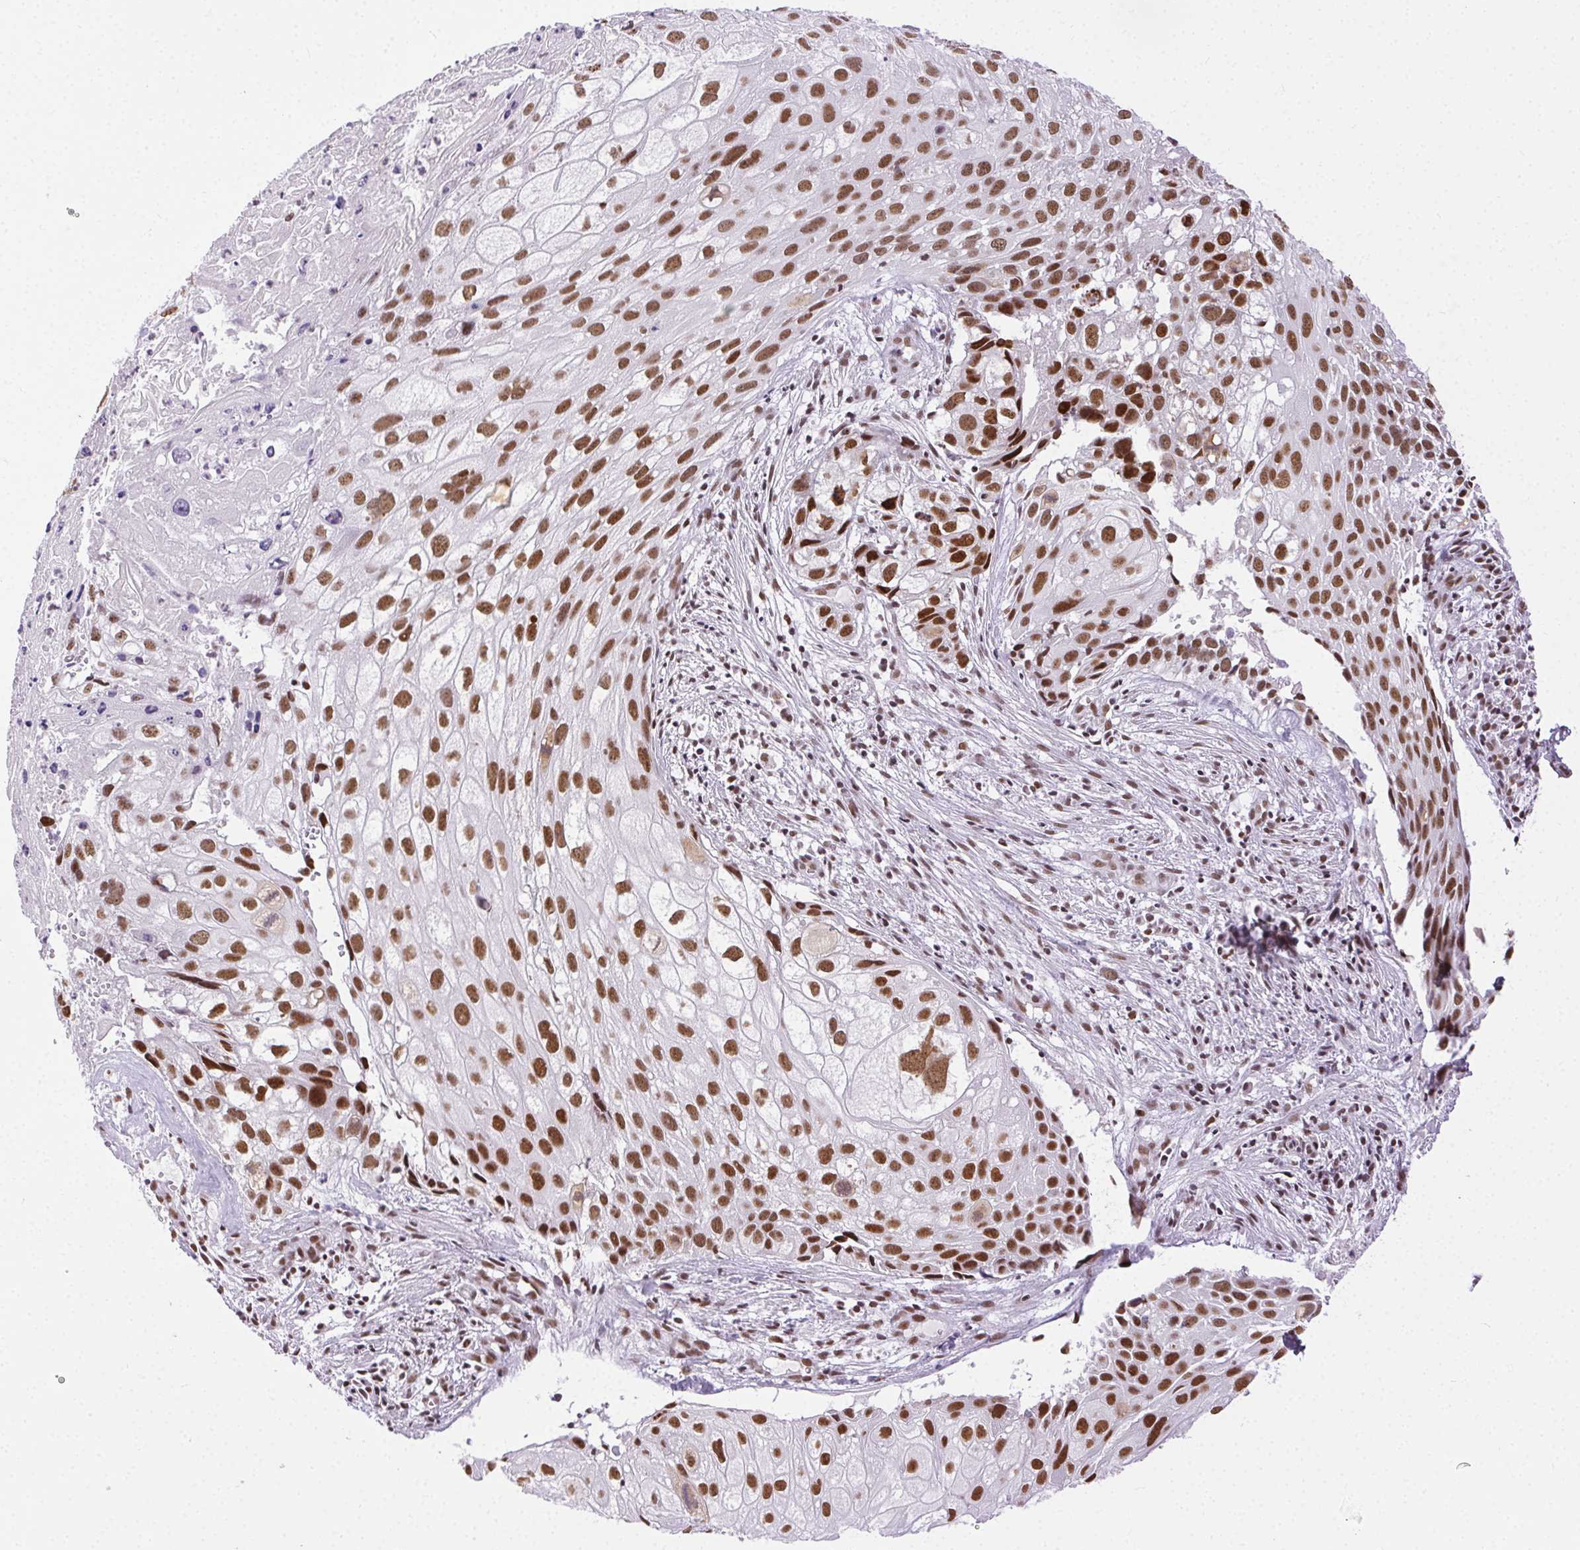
{"staining": {"intensity": "strong", "quantity": ">75%", "location": "nuclear"}, "tissue": "cervical cancer", "cell_type": "Tumor cells", "image_type": "cancer", "snomed": [{"axis": "morphology", "description": "Squamous cell carcinoma, NOS"}, {"axis": "topography", "description": "Cervix"}], "caption": "Cervical cancer stained with a brown dye demonstrates strong nuclear positive positivity in approximately >75% of tumor cells.", "gene": "TRA2B", "patient": {"sex": "female", "age": 53}}